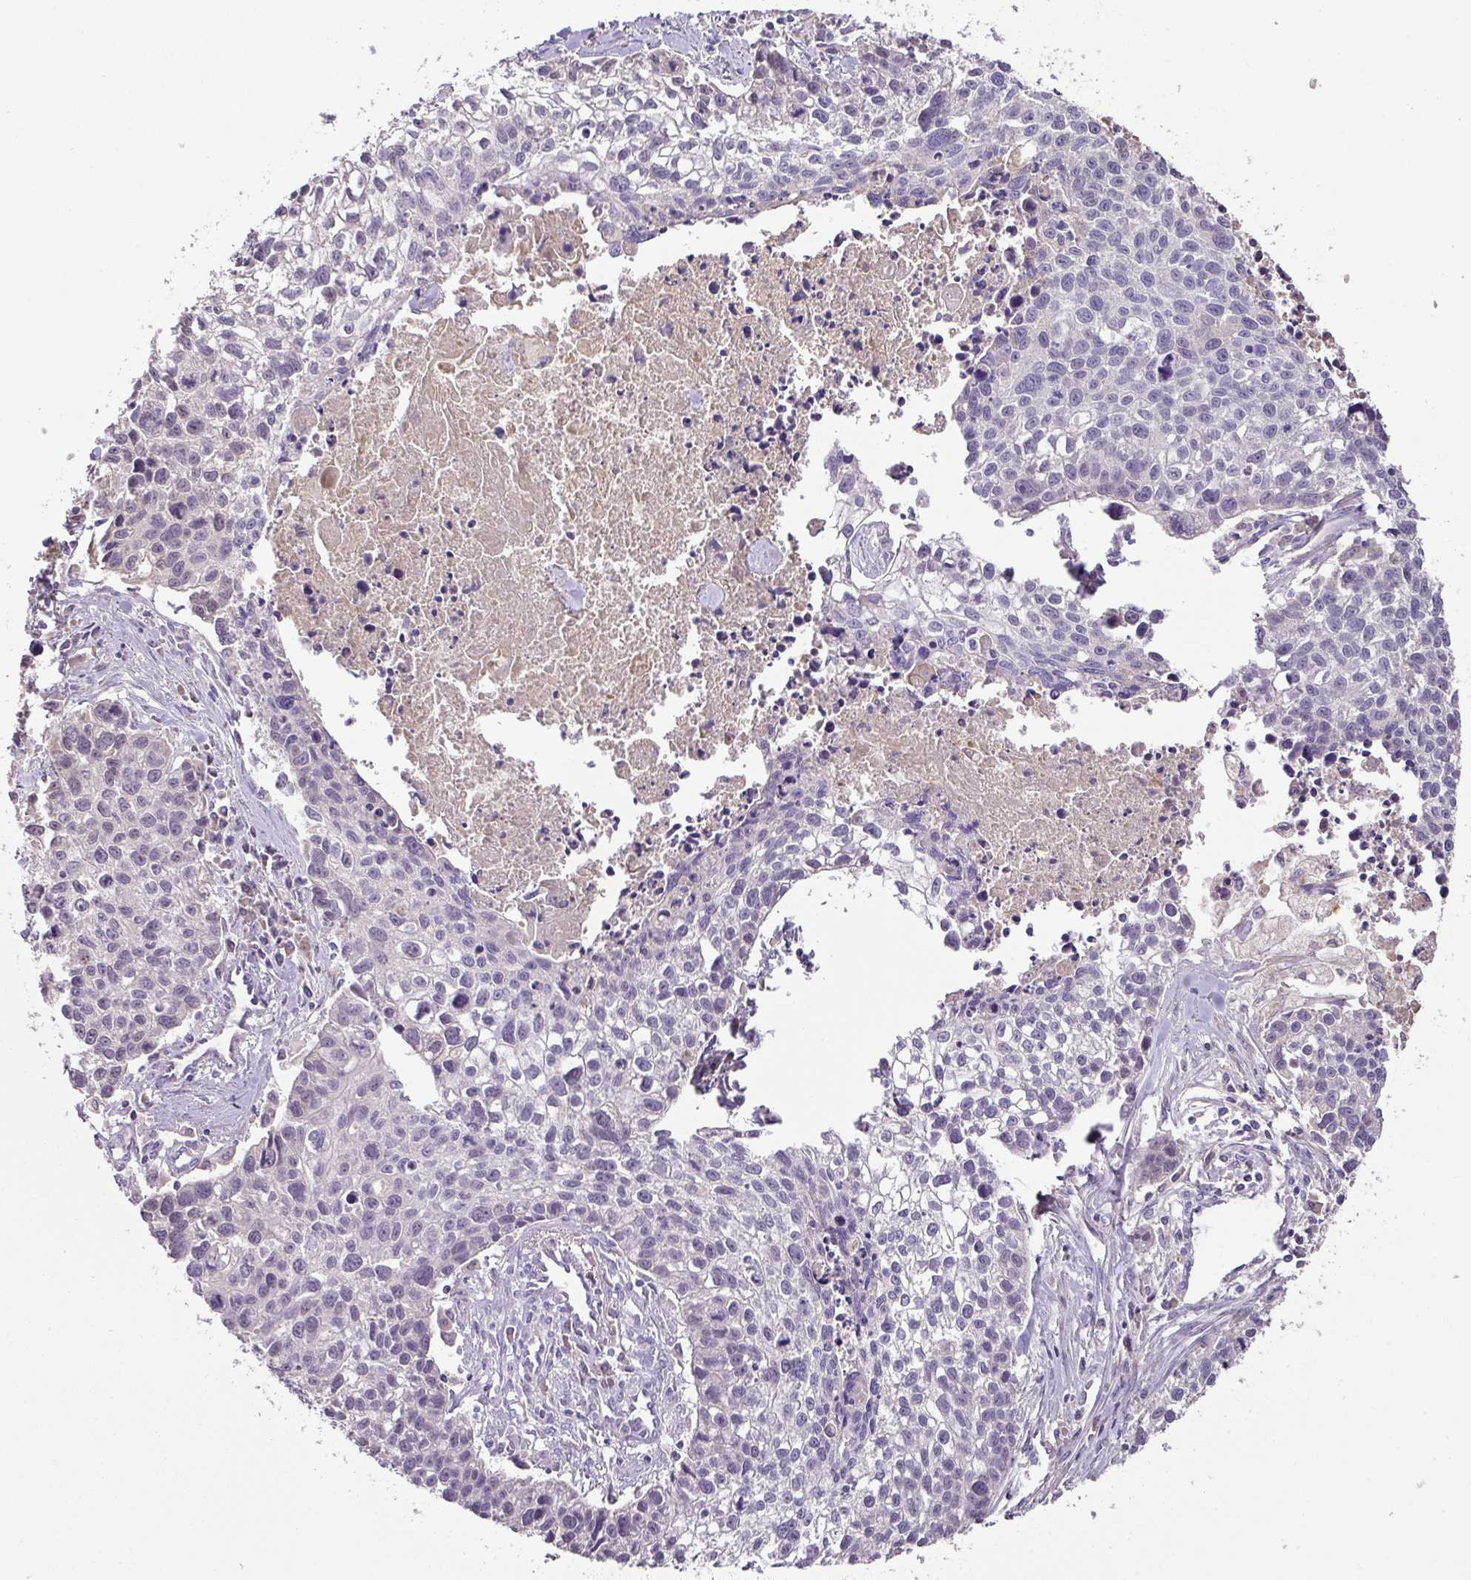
{"staining": {"intensity": "negative", "quantity": "none", "location": "none"}, "tissue": "lung cancer", "cell_type": "Tumor cells", "image_type": "cancer", "snomed": [{"axis": "morphology", "description": "Squamous cell carcinoma, NOS"}, {"axis": "topography", "description": "Lung"}], "caption": "This is an immunohistochemistry micrograph of lung squamous cell carcinoma. There is no staining in tumor cells.", "gene": "CCZ1", "patient": {"sex": "male", "age": 74}}